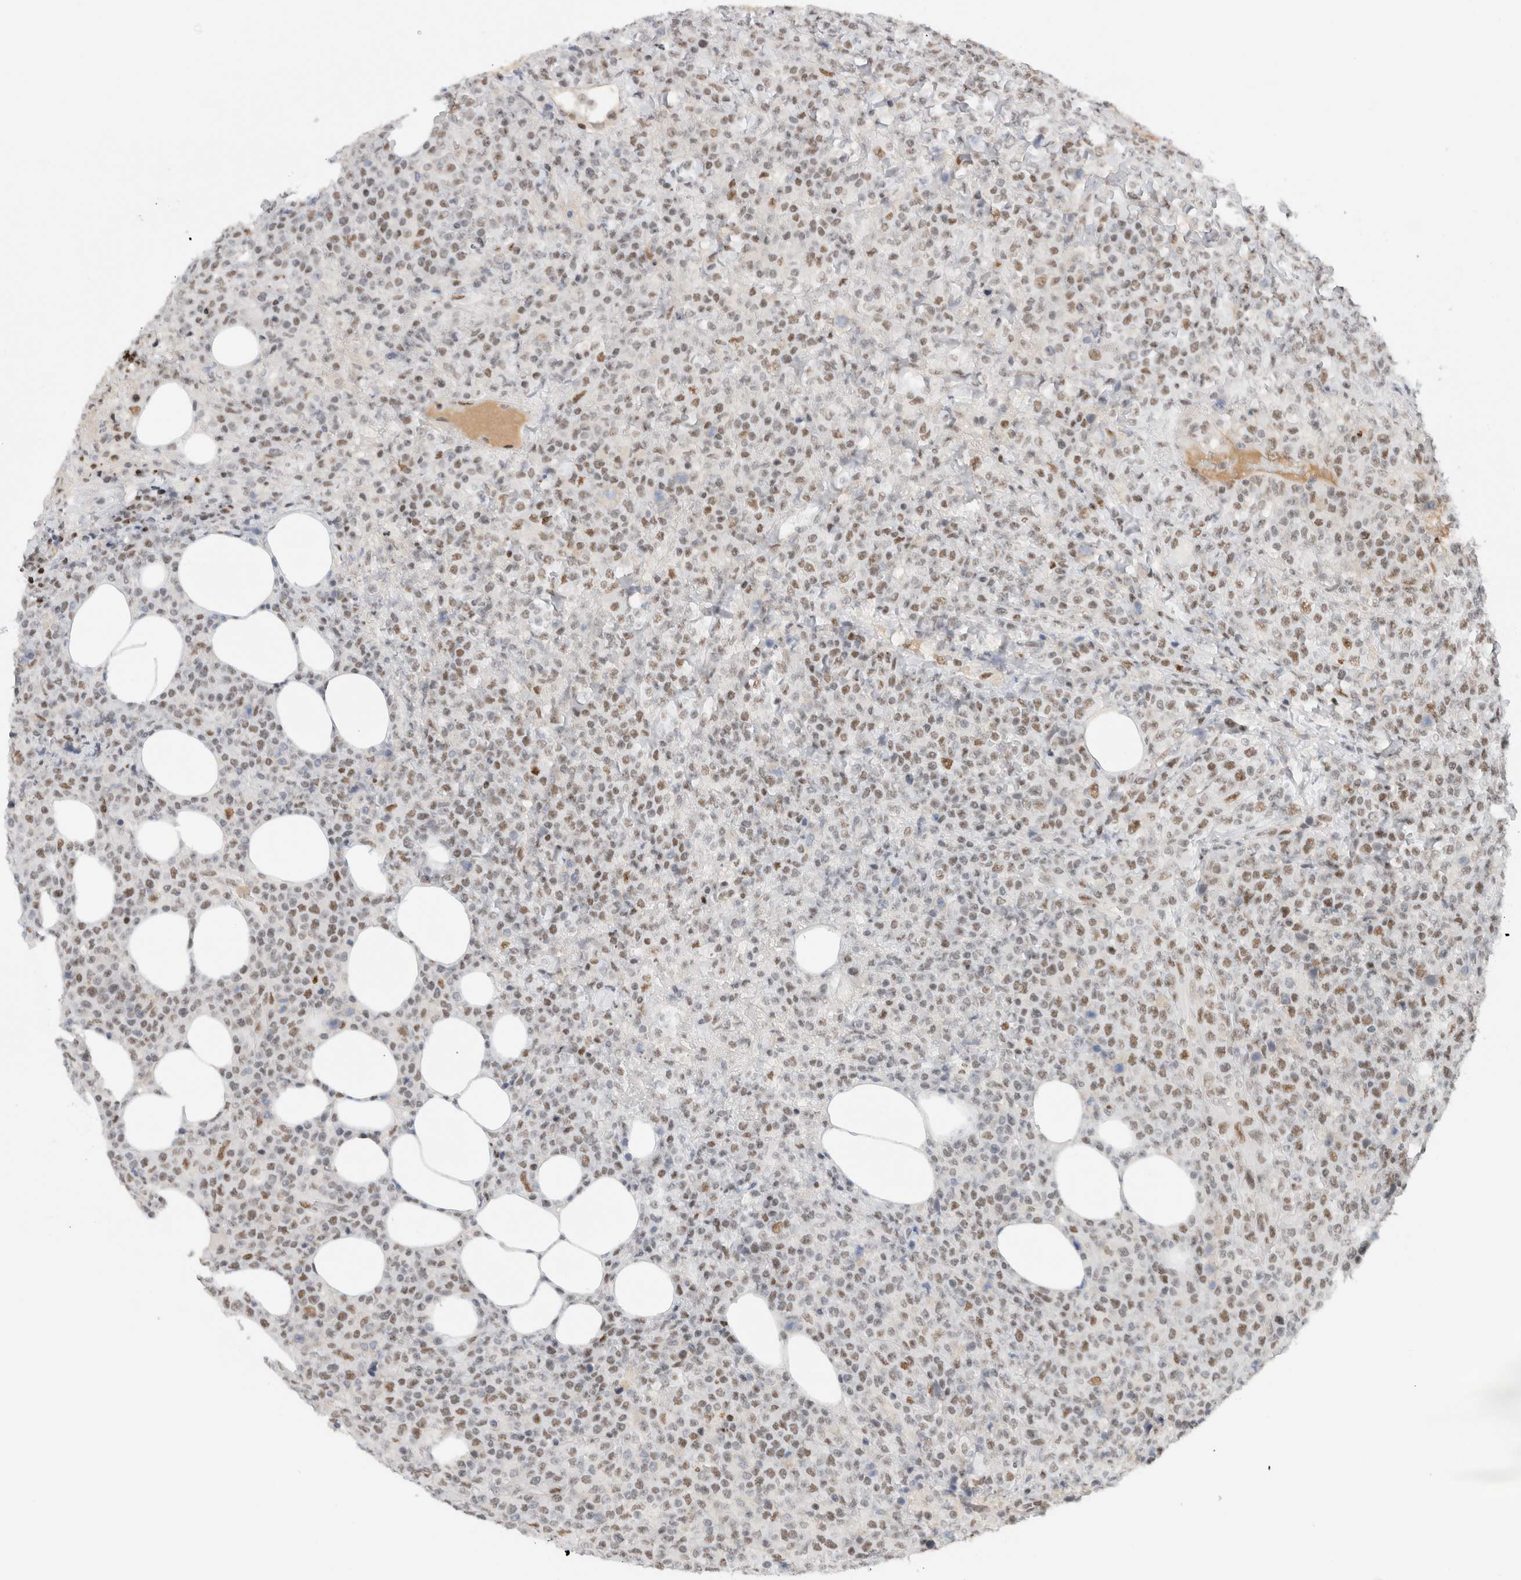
{"staining": {"intensity": "moderate", "quantity": ">75%", "location": "nuclear"}, "tissue": "lymphoma", "cell_type": "Tumor cells", "image_type": "cancer", "snomed": [{"axis": "morphology", "description": "Malignant lymphoma, non-Hodgkin's type, High grade"}, {"axis": "topography", "description": "Lymph node"}], "caption": "Malignant lymphoma, non-Hodgkin's type (high-grade) stained with a protein marker shows moderate staining in tumor cells.", "gene": "COPS7A", "patient": {"sex": "male", "age": 13}}